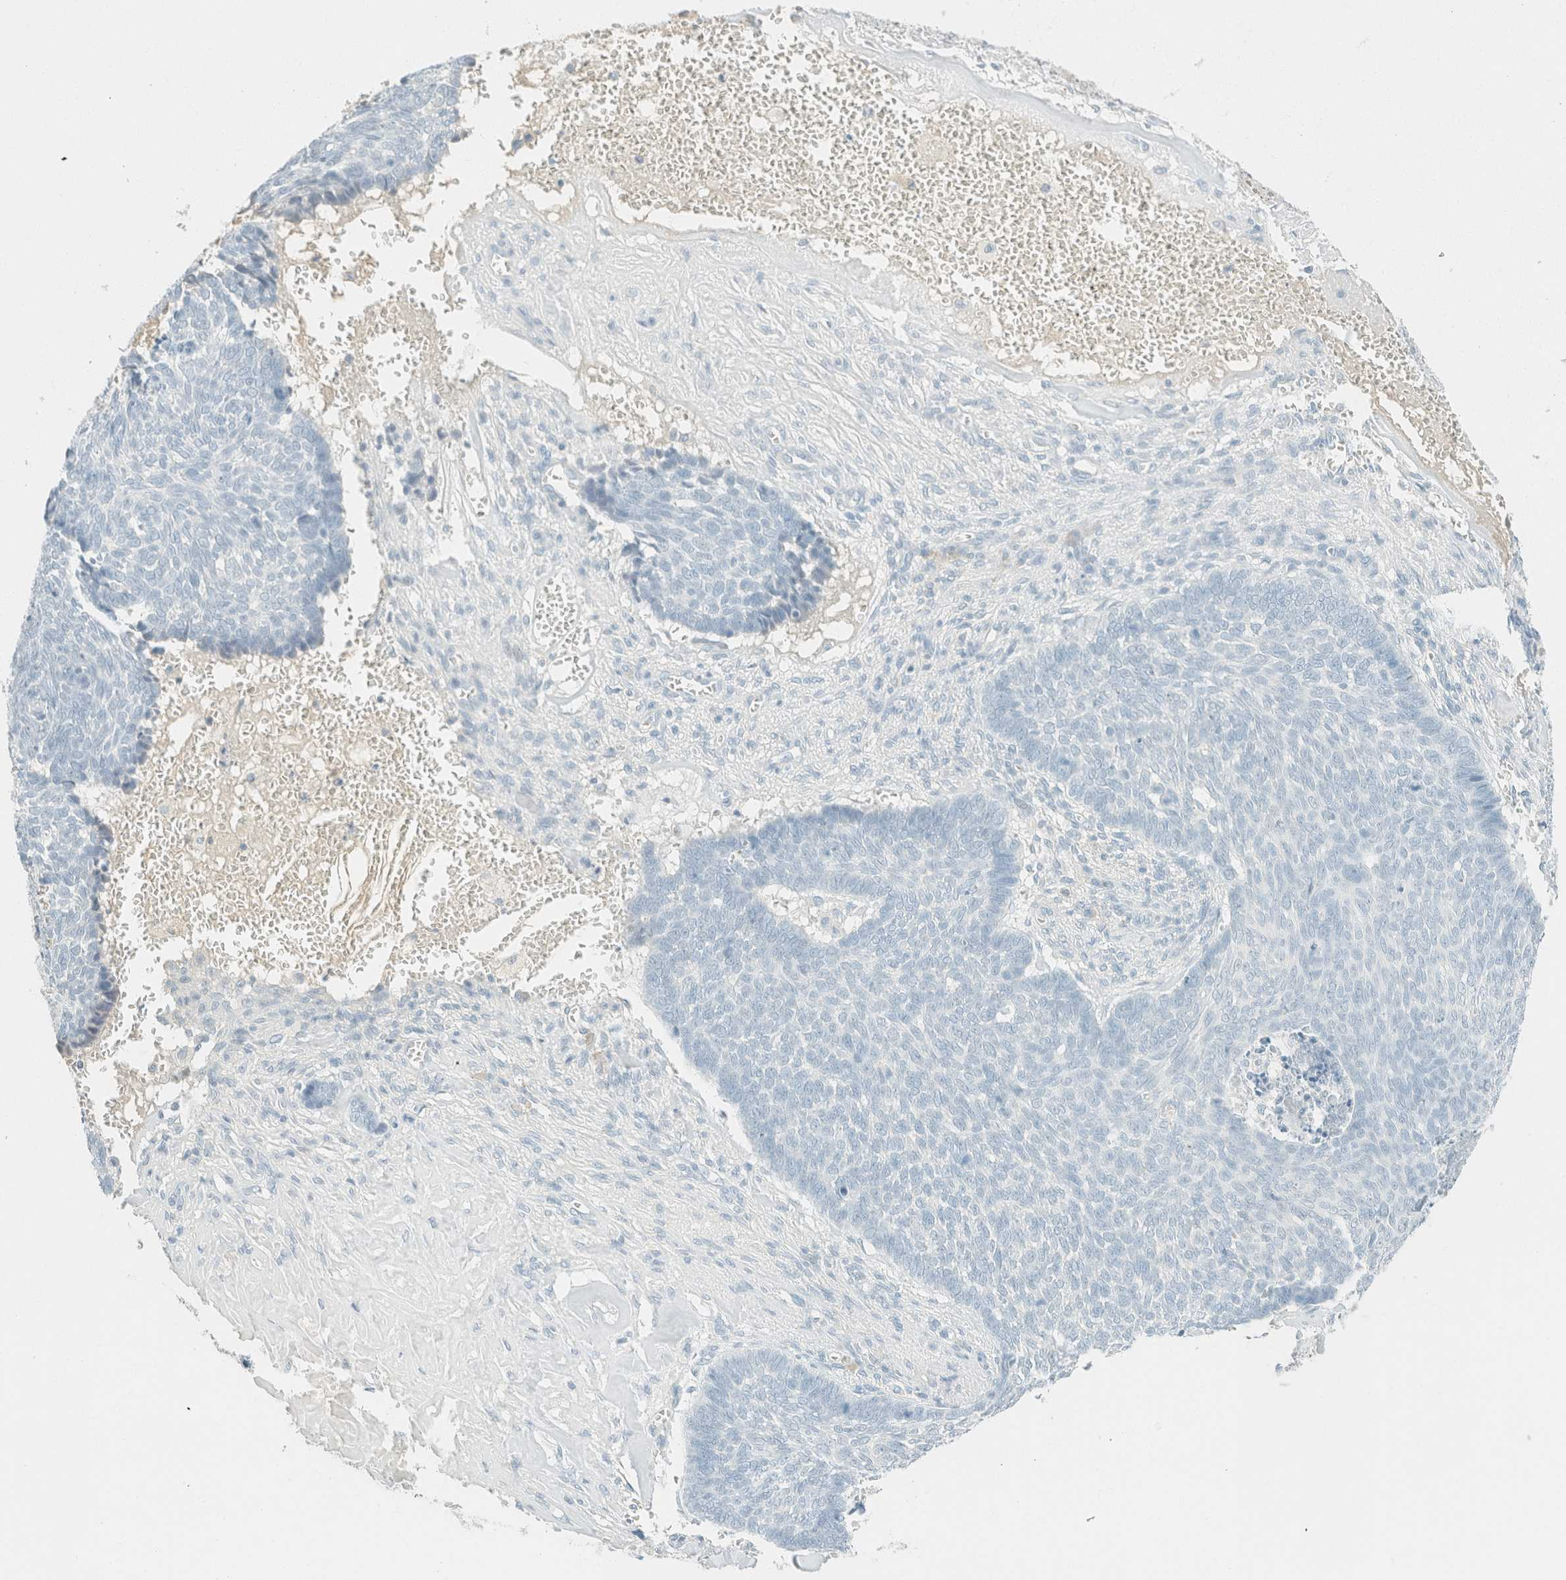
{"staining": {"intensity": "negative", "quantity": "none", "location": "none"}, "tissue": "skin cancer", "cell_type": "Tumor cells", "image_type": "cancer", "snomed": [{"axis": "morphology", "description": "Basal cell carcinoma"}, {"axis": "topography", "description": "Skin"}], "caption": "Histopathology image shows no protein expression in tumor cells of skin basal cell carcinoma tissue.", "gene": "GPA33", "patient": {"sex": "male", "age": 84}}